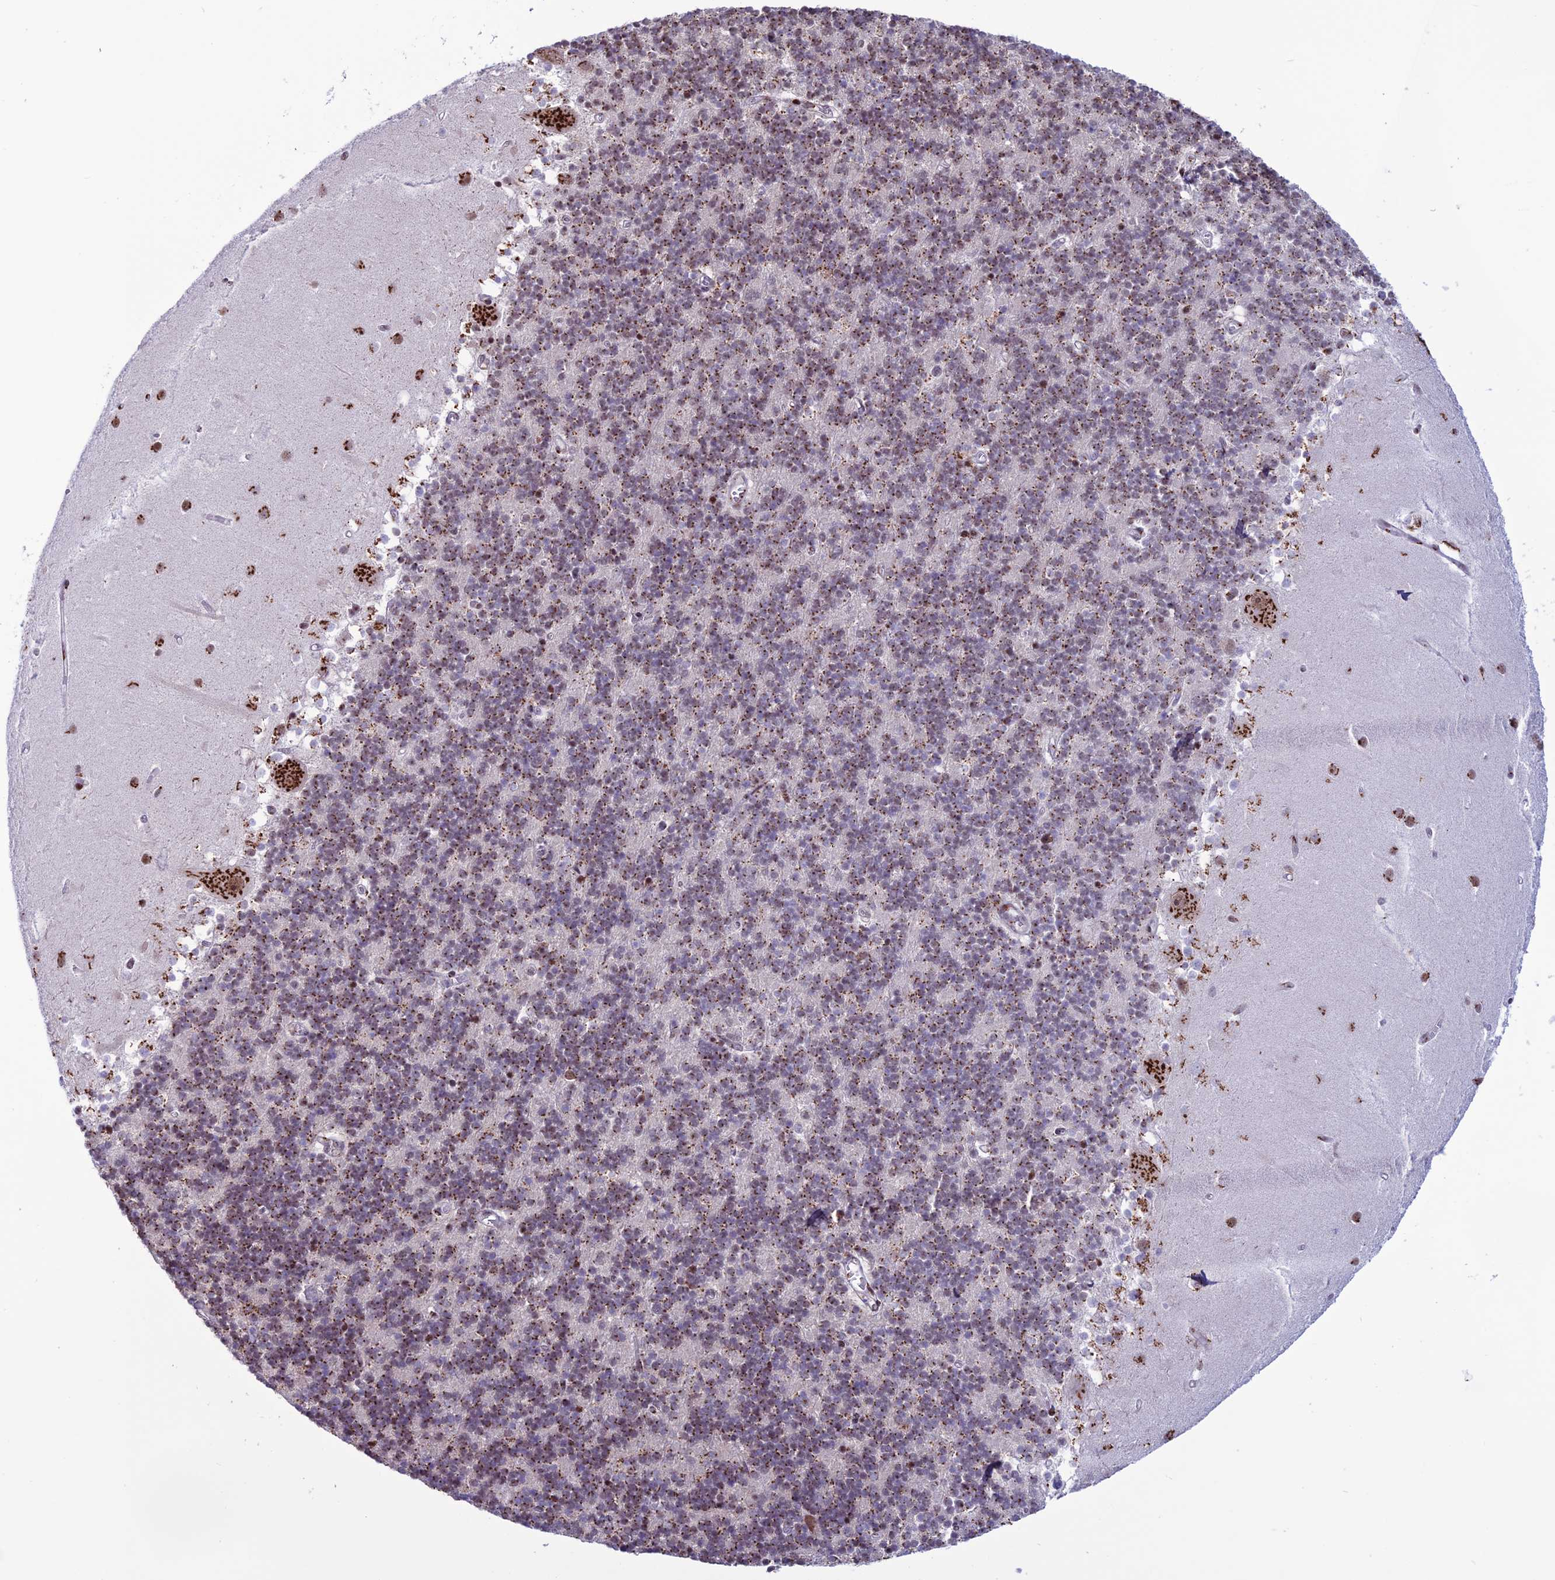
{"staining": {"intensity": "strong", "quantity": "25%-75%", "location": "cytoplasmic/membranous"}, "tissue": "cerebellum", "cell_type": "Cells in granular layer", "image_type": "normal", "snomed": [{"axis": "morphology", "description": "Normal tissue, NOS"}, {"axis": "topography", "description": "Cerebellum"}], "caption": "Immunohistochemical staining of unremarkable human cerebellum displays strong cytoplasmic/membranous protein positivity in about 25%-75% of cells in granular layer.", "gene": "PLEKHA4", "patient": {"sex": "male", "age": 54}}